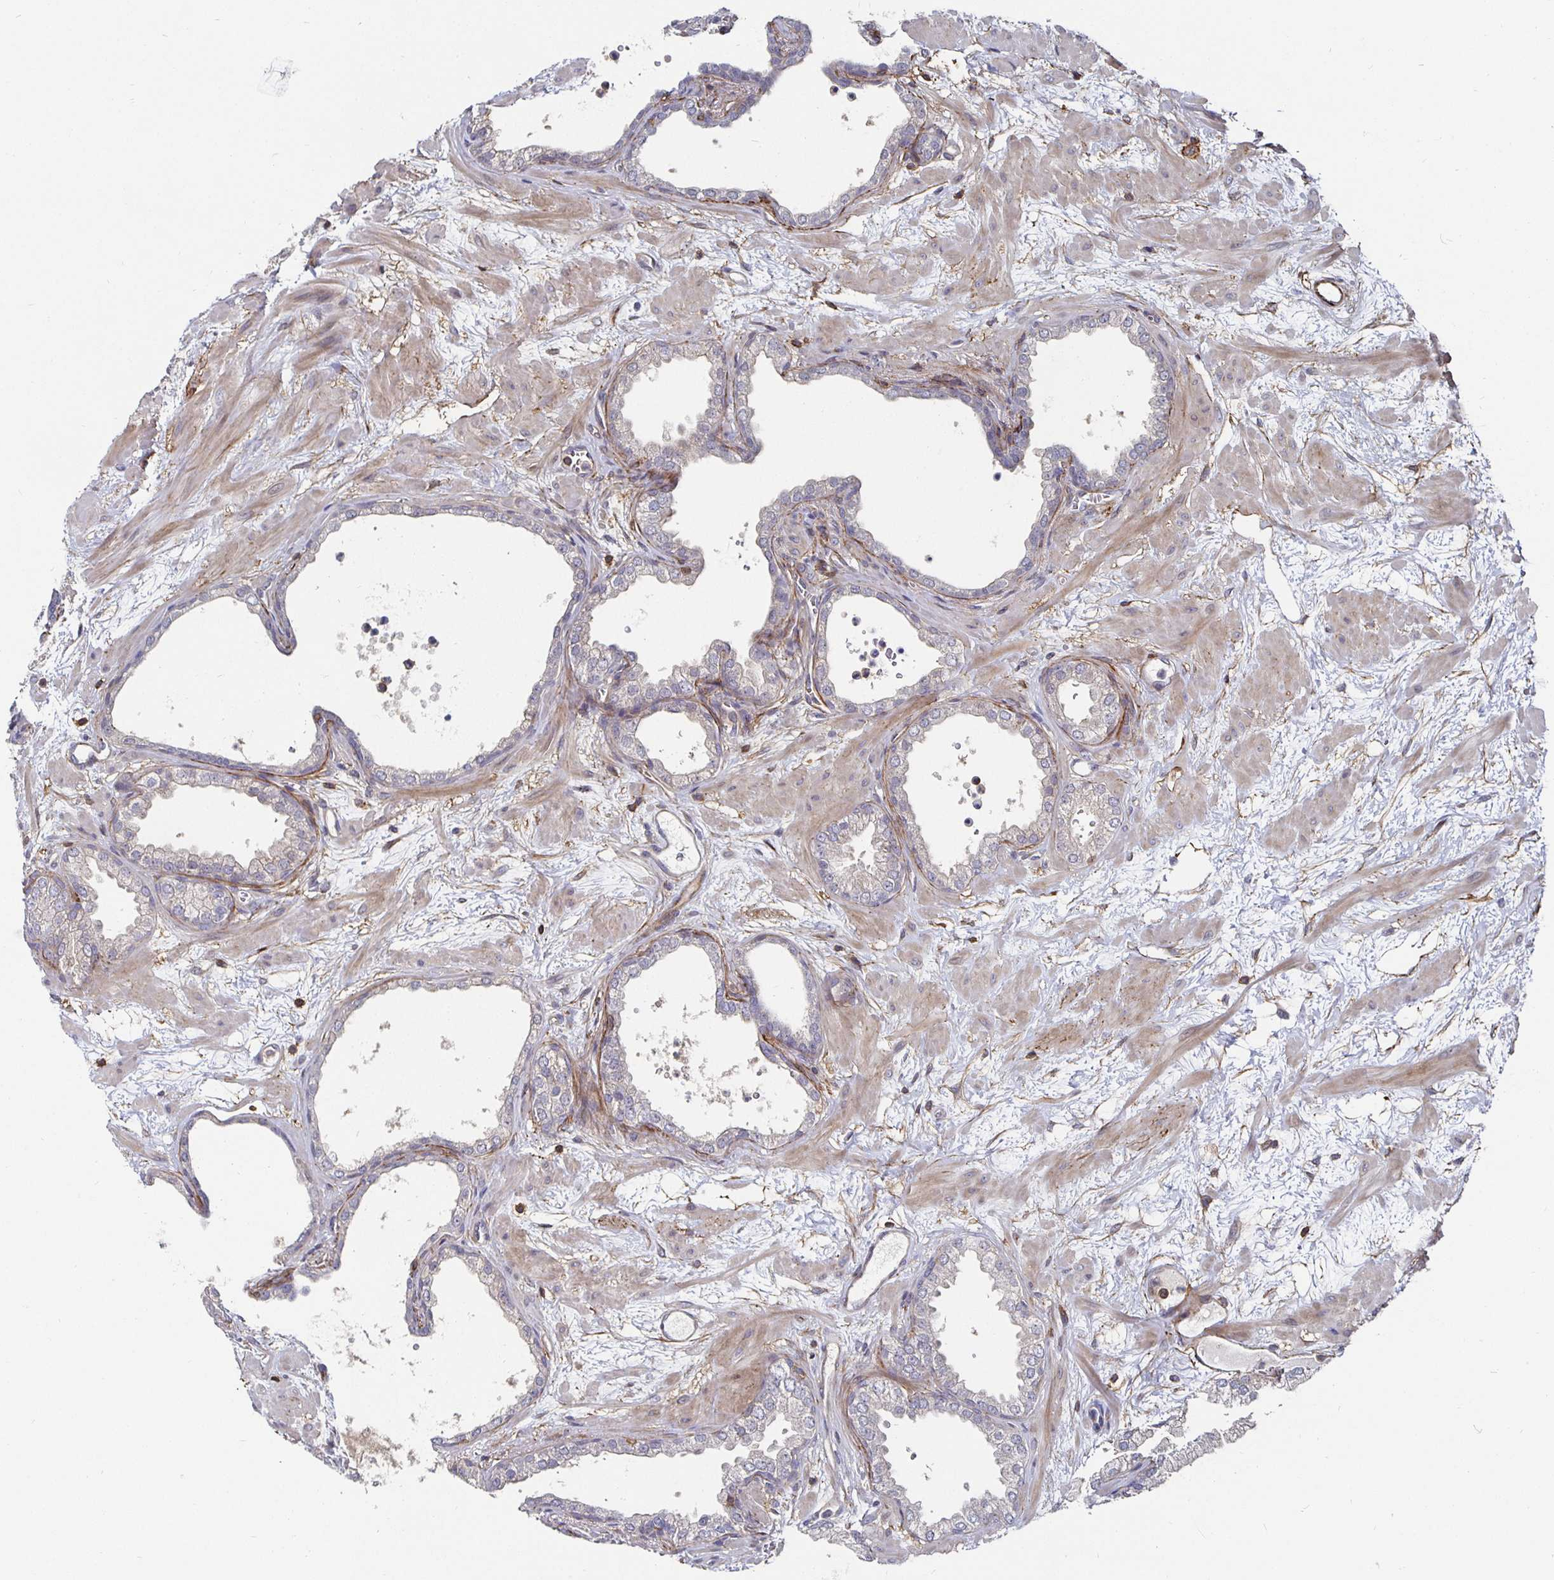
{"staining": {"intensity": "weak", "quantity": "<25%", "location": "cytoplasmic/membranous"}, "tissue": "prostate", "cell_type": "Glandular cells", "image_type": "normal", "snomed": [{"axis": "morphology", "description": "Normal tissue, NOS"}, {"axis": "topography", "description": "Prostate"}], "caption": "IHC histopathology image of normal prostate: prostate stained with DAB reveals no significant protein staining in glandular cells.", "gene": "GJA4", "patient": {"sex": "male", "age": 37}}